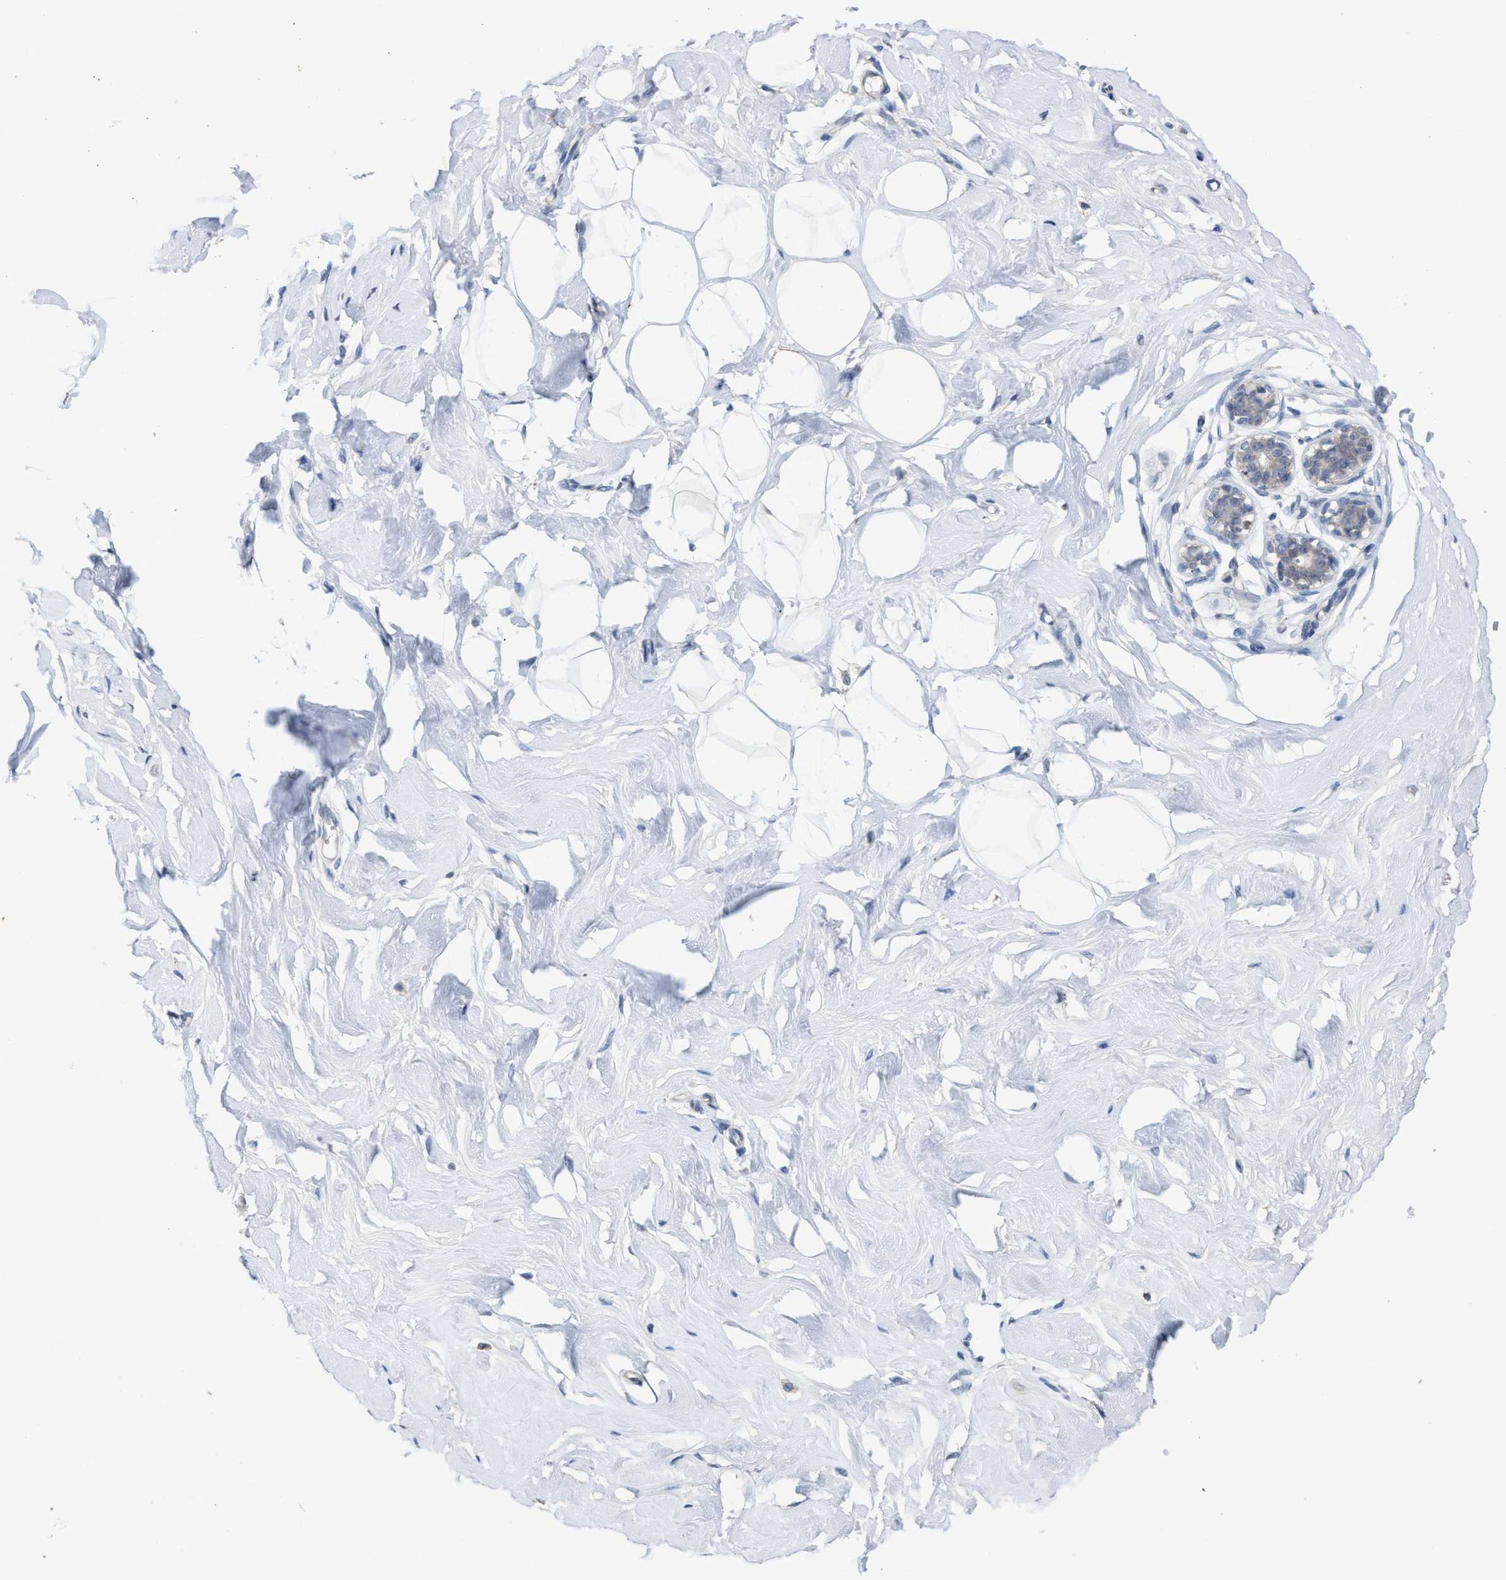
{"staining": {"intensity": "negative", "quantity": "none", "location": "none"}, "tissue": "breast", "cell_type": "Adipocytes", "image_type": "normal", "snomed": [{"axis": "morphology", "description": "Normal tissue, NOS"}, {"axis": "topography", "description": "Breast"}], "caption": "This is an immunohistochemistry image of benign human breast. There is no staining in adipocytes.", "gene": "GLOD4", "patient": {"sex": "female", "age": 23}}